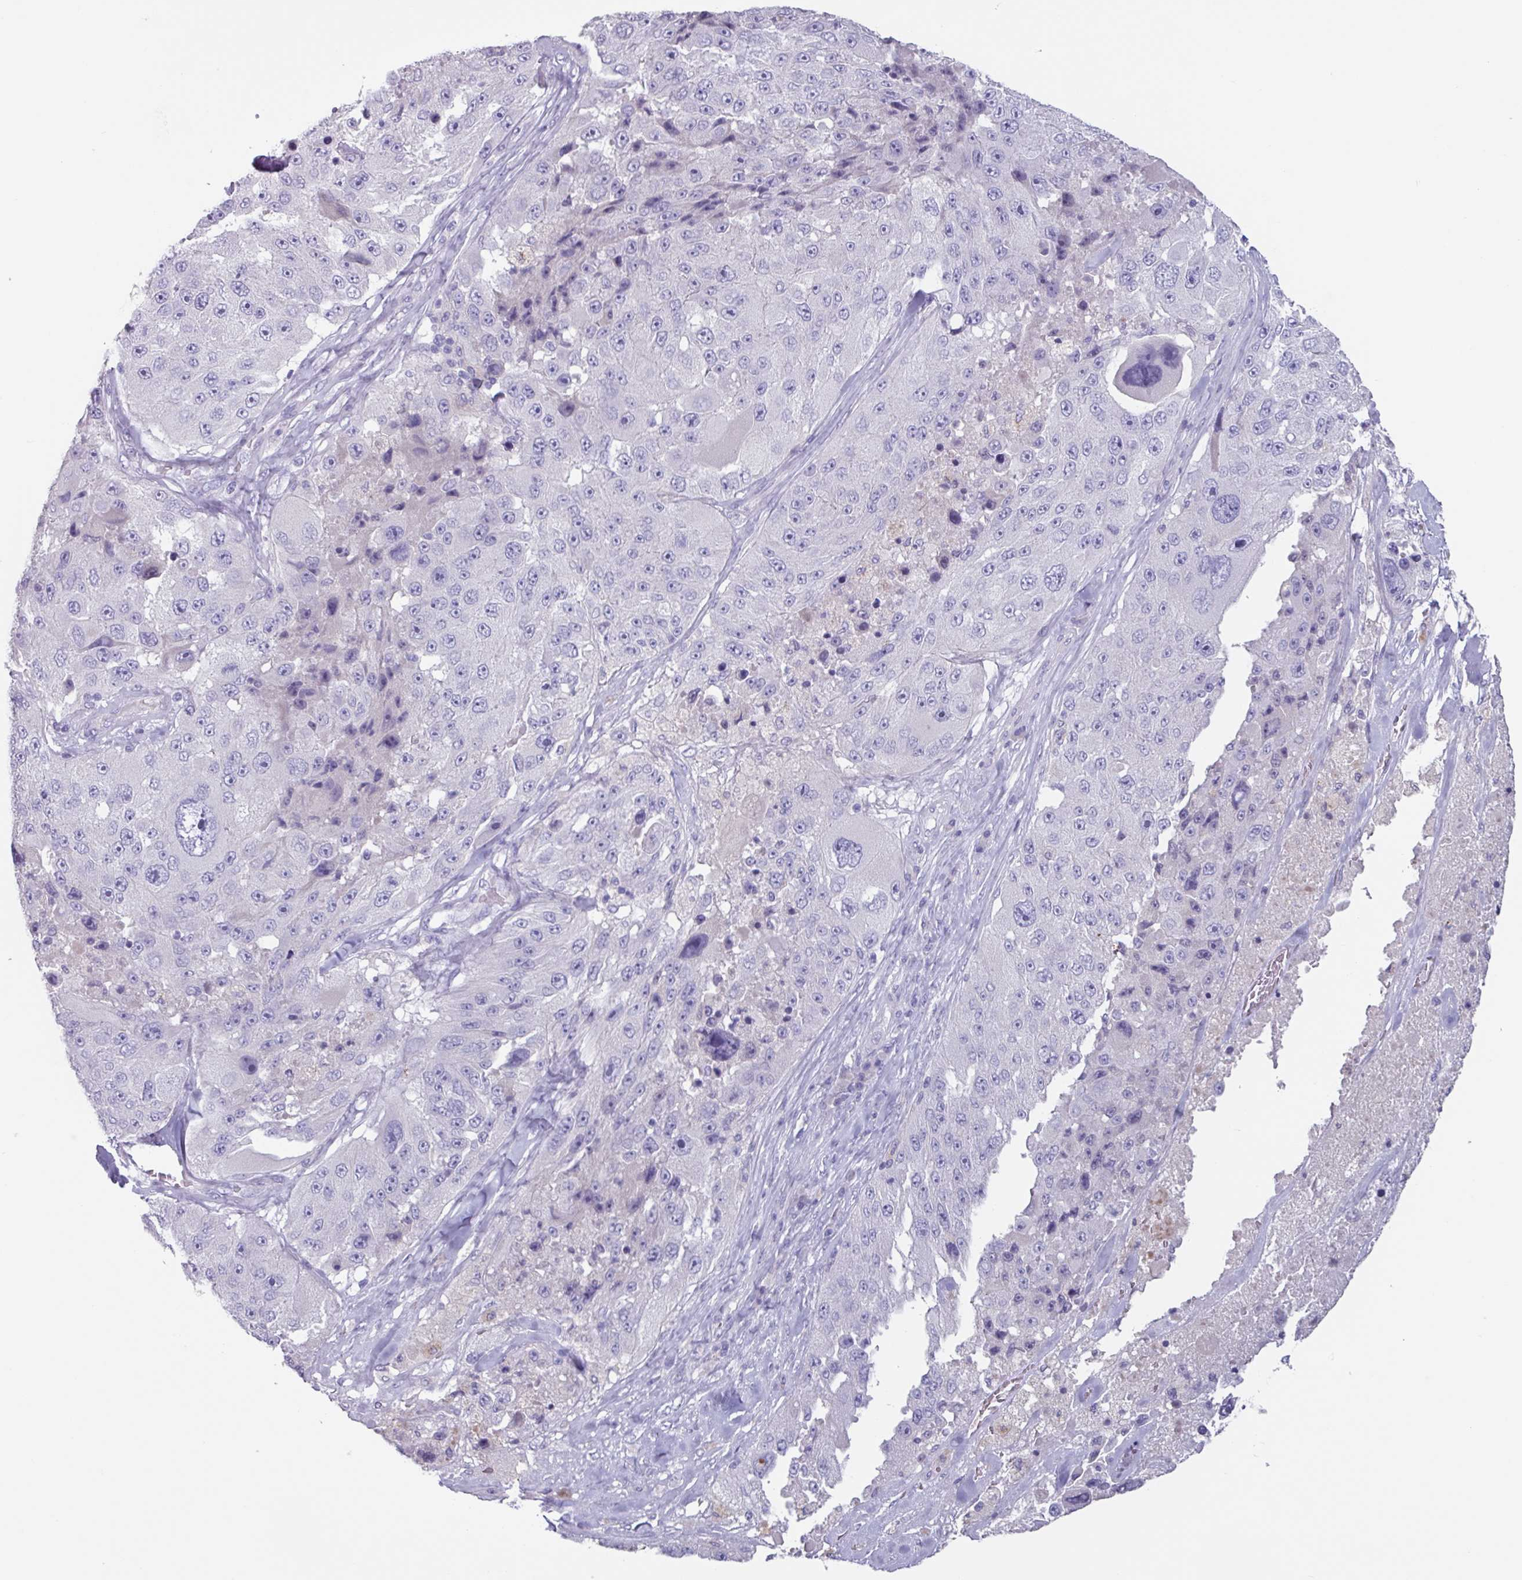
{"staining": {"intensity": "negative", "quantity": "none", "location": "none"}, "tissue": "melanoma", "cell_type": "Tumor cells", "image_type": "cancer", "snomed": [{"axis": "morphology", "description": "Malignant melanoma, Metastatic site"}, {"axis": "topography", "description": "Lymph node"}], "caption": "This is a micrograph of IHC staining of malignant melanoma (metastatic site), which shows no staining in tumor cells.", "gene": "OR2T10", "patient": {"sex": "male", "age": 62}}